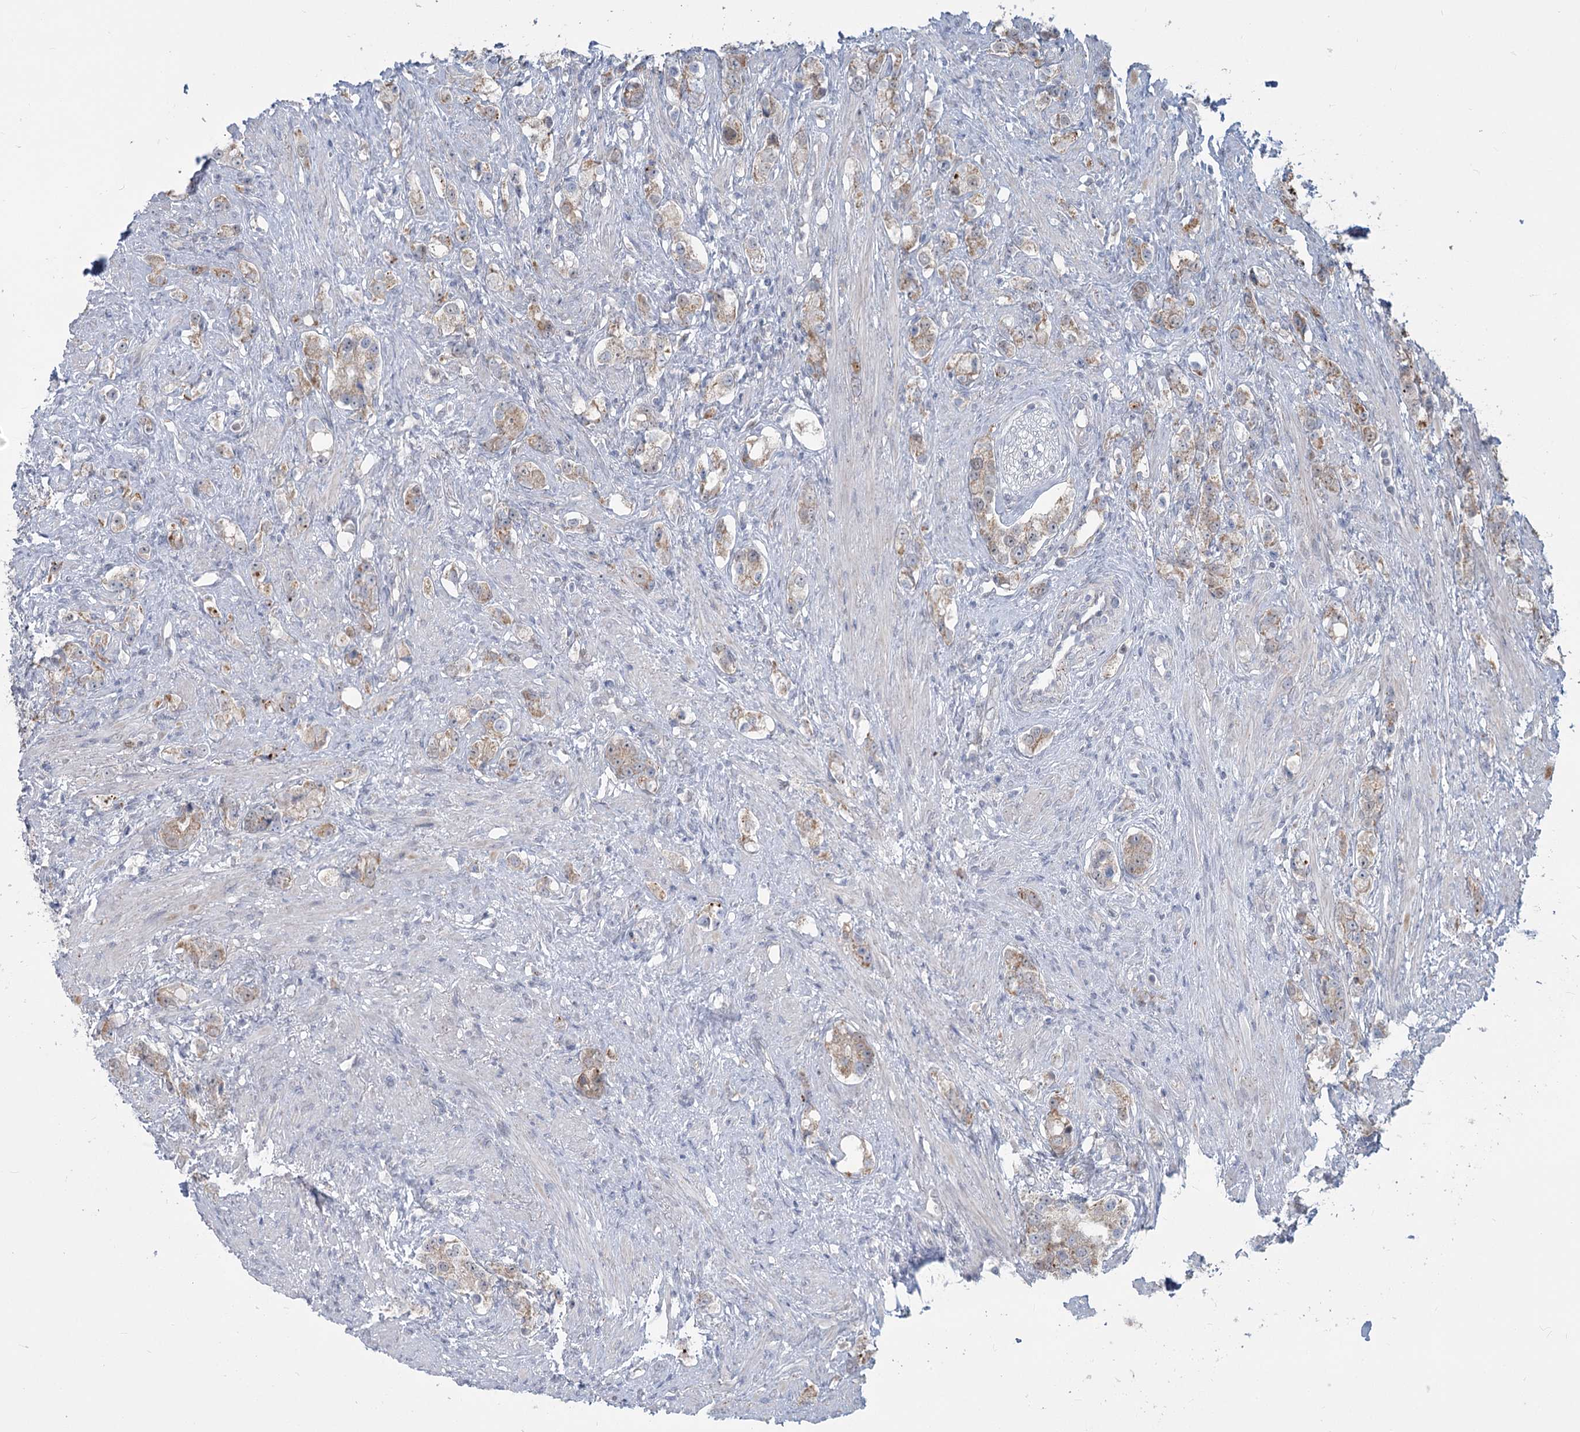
{"staining": {"intensity": "weak", "quantity": "25%-75%", "location": "cytoplasmic/membranous"}, "tissue": "prostate cancer", "cell_type": "Tumor cells", "image_type": "cancer", "snomed": [{"axis": "morphology", "description": "Adenocarcinoma, High grade"}, {"axis": "topography", "description": "Prostate"}], "caption": "Protein staining by immunohistochemistry reveals weak cytoplasmic/membranous staining in approximately 25%-75% of tumor cells in adenocarcinoma (high-grade) (prostate).", "gene": "MTG1", "patient": {"sex": "male", "age": 63}}